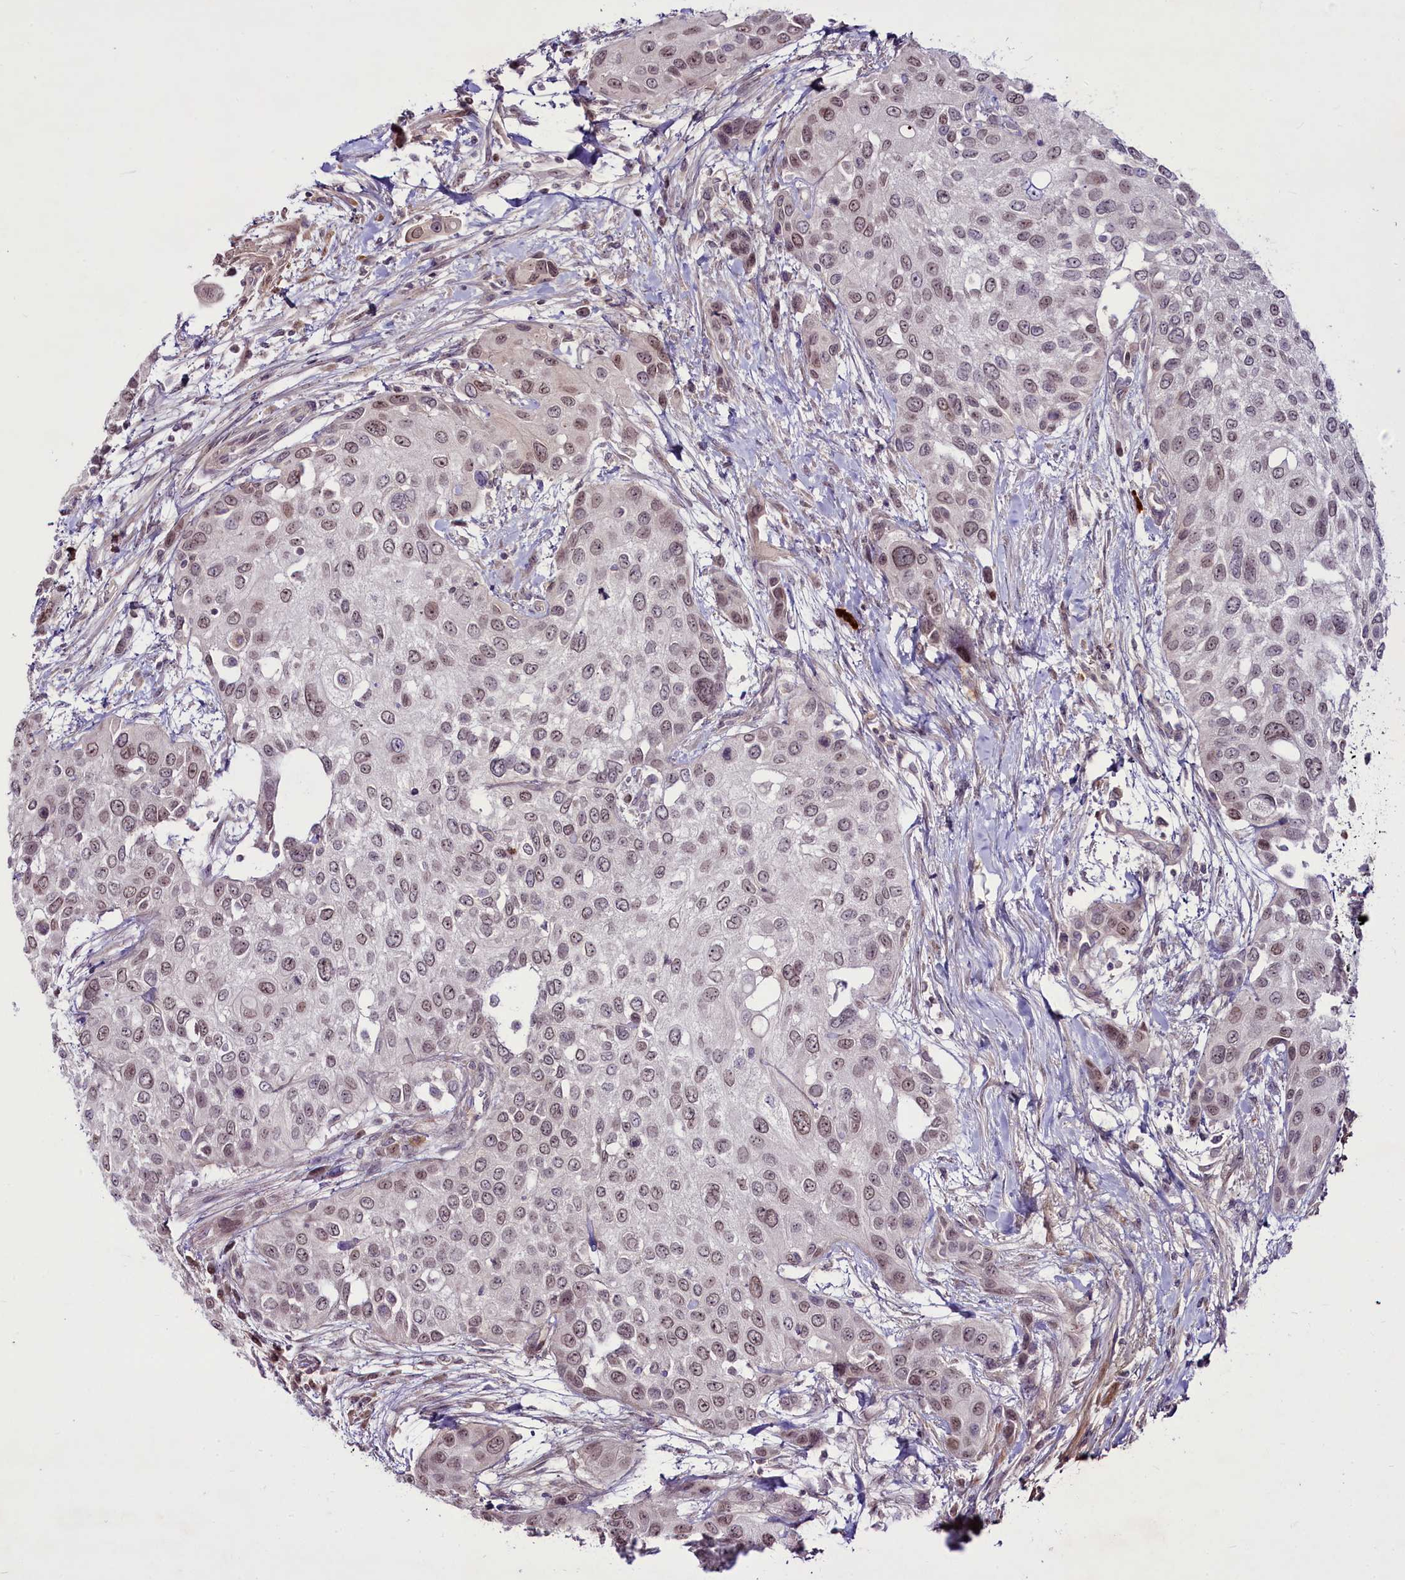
{"staining": {"intensity": "weak", "quantity": "25%-75%", "location": "nuclear"}, "tissue": "urothelial cancer", "cell_type": "Tumor cells", "image_type": "cancer", "snomed": [{"axis": "morphology", "description": "Normal tissue, NOS"}, {"axis": "morphology", "description": "Urothelial carcinoma, High grade"}, {"axis": "topography", "description": "Vascular tissue"}, {"axis": "topography", "description": "Urinary bladder"}], "caption": "IHC staining of urothelial carcinoma (high-grade), which reveals low levels of weak nuclear positivity in about 25%-75% of tumor cells indicating weak nuclear protein expression. The staining was performed using DAB (3,3'-diaminobenzidine) (brown) for protein detection and nuclei were counterstained in hematoxylin (blue).", "gene": "RSBN1", "patient": {"sex": "female", "age": 56}}